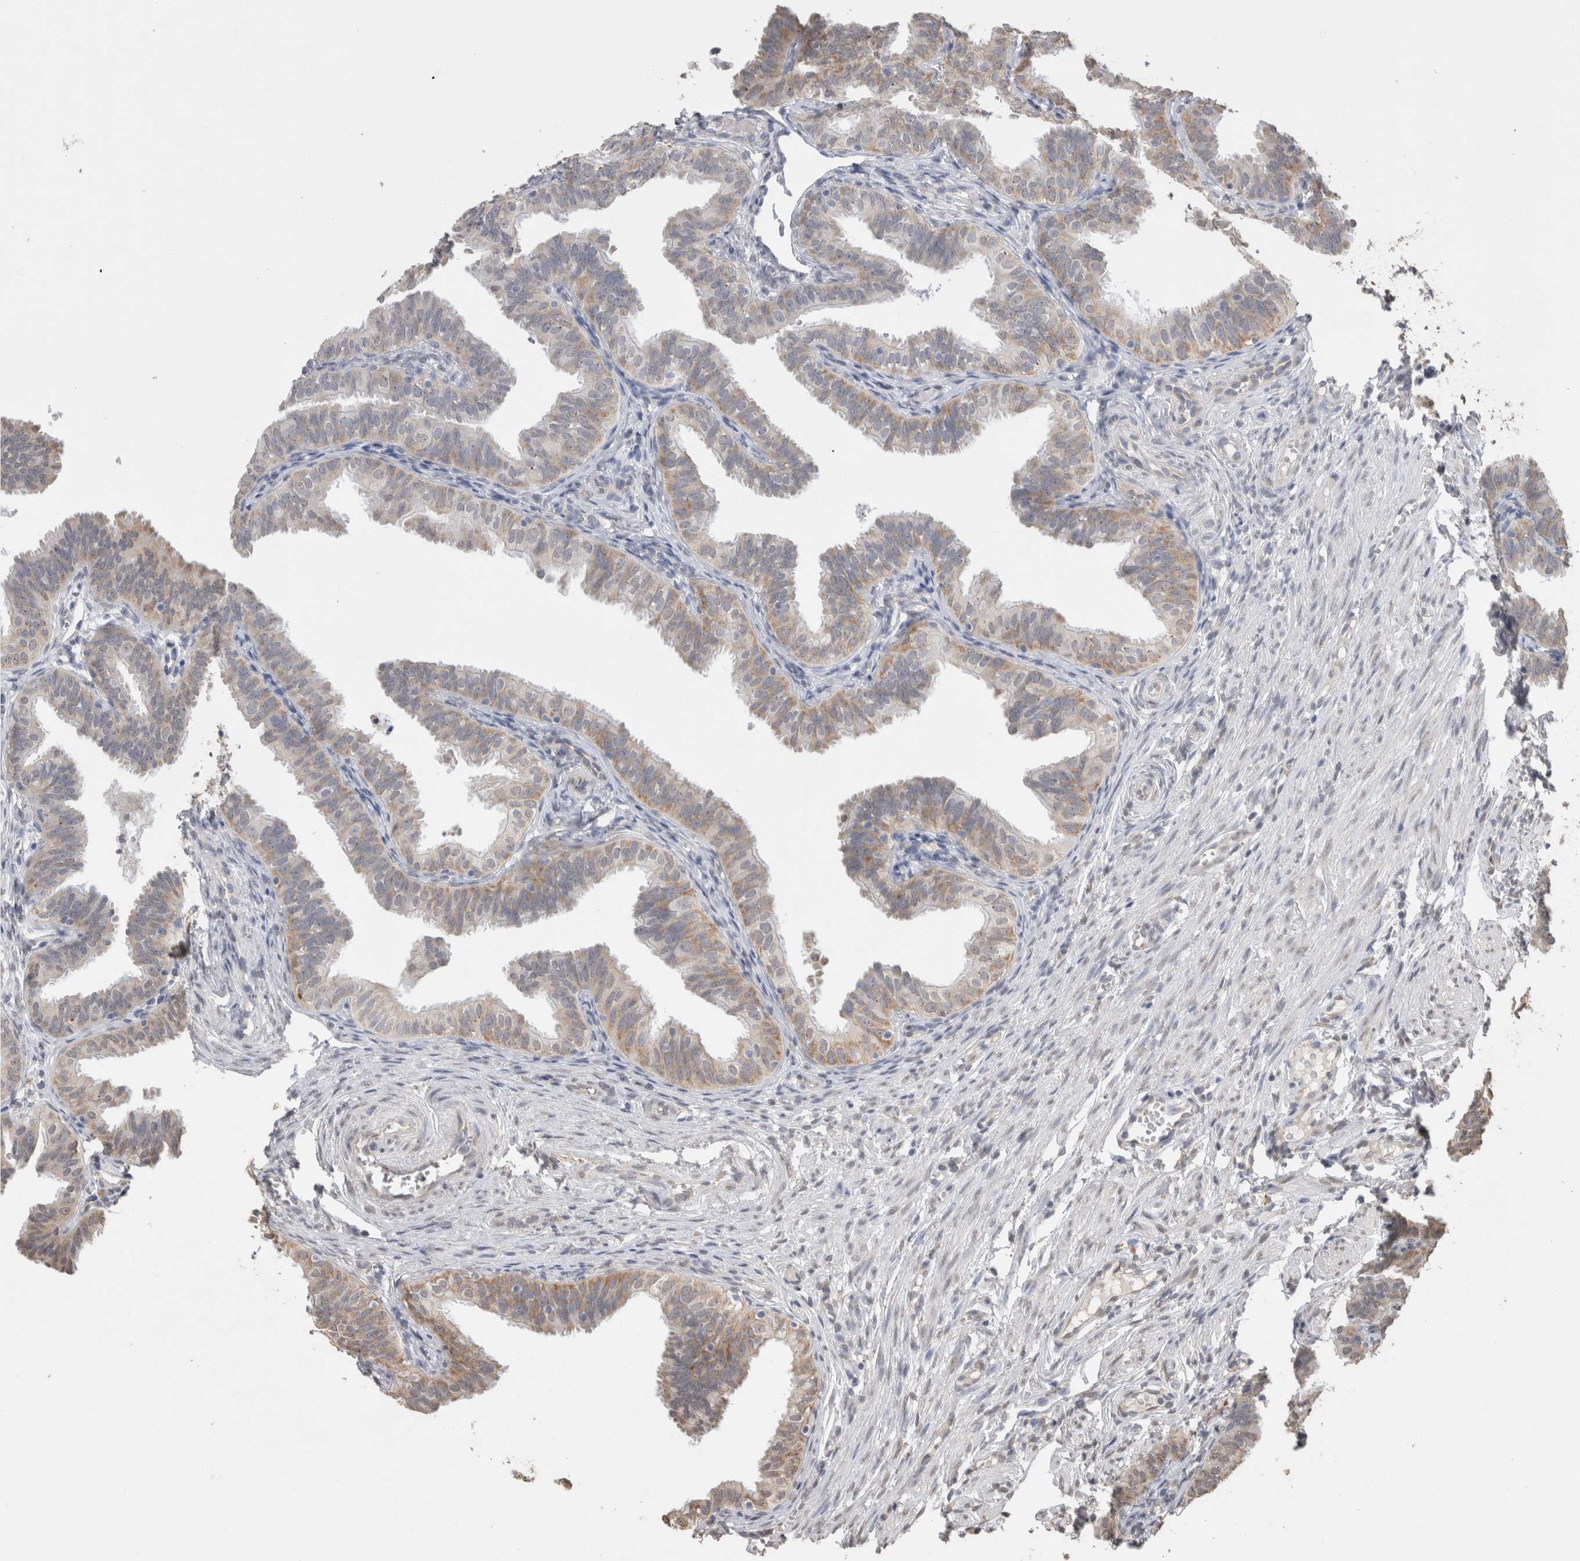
{"staining": {"intensity": "weak", "quantity": "<25%", "location": "cytoplasmic/membranous"}, "tissue": "fallopian tube", "cell_type": "Glandular cells", "image_type": "normal", "snomed": [{"axis": "morphology", "description": "Normal tissue, NOS"}, {"axis": "topography", "description": "Fallopian tube"}], "caption": "Human fallopian tube stained for a protein using immunohistochemistry (IHC) reveals no expression in glandular cells.", "gene": "NOMO1", "patient": {"sex": "female", "age": 35}}